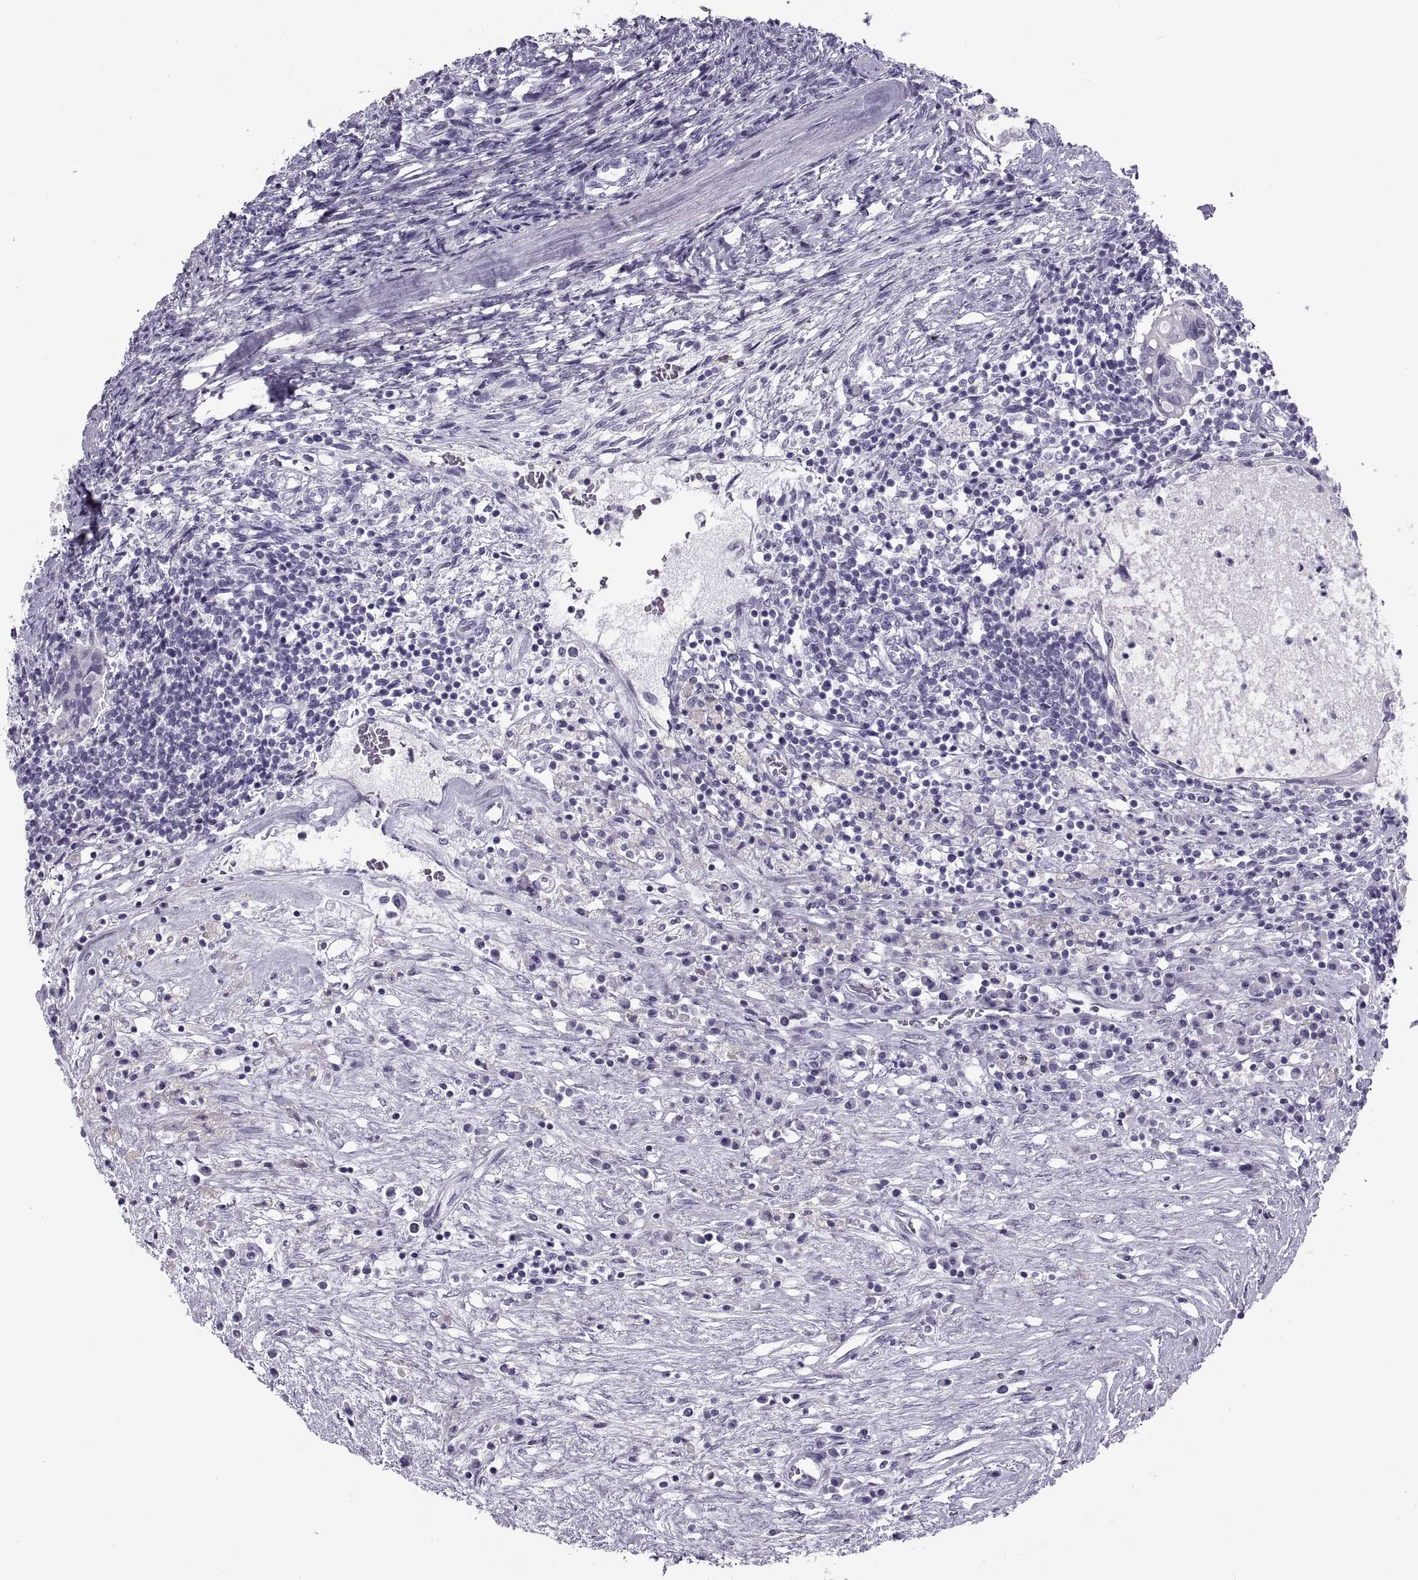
{"staining": {"intensity": "negative", "quantity": "none", "location": "none"}, "tissue": "testis cancer", "cell_type": "Tumor cells", "image_type": "cancer", "snomed": [{"axis": "morphology", "description": "Carcinoma, Embryonal, NOS"}, {"axis": "topography", "description": "Testis"}], "caption": "Human testis cancer stained for a protein using IHC reveals no staining in tumor cells.", "gene": "RLBP1", "patient": {"sex": "male", "age": 37}}